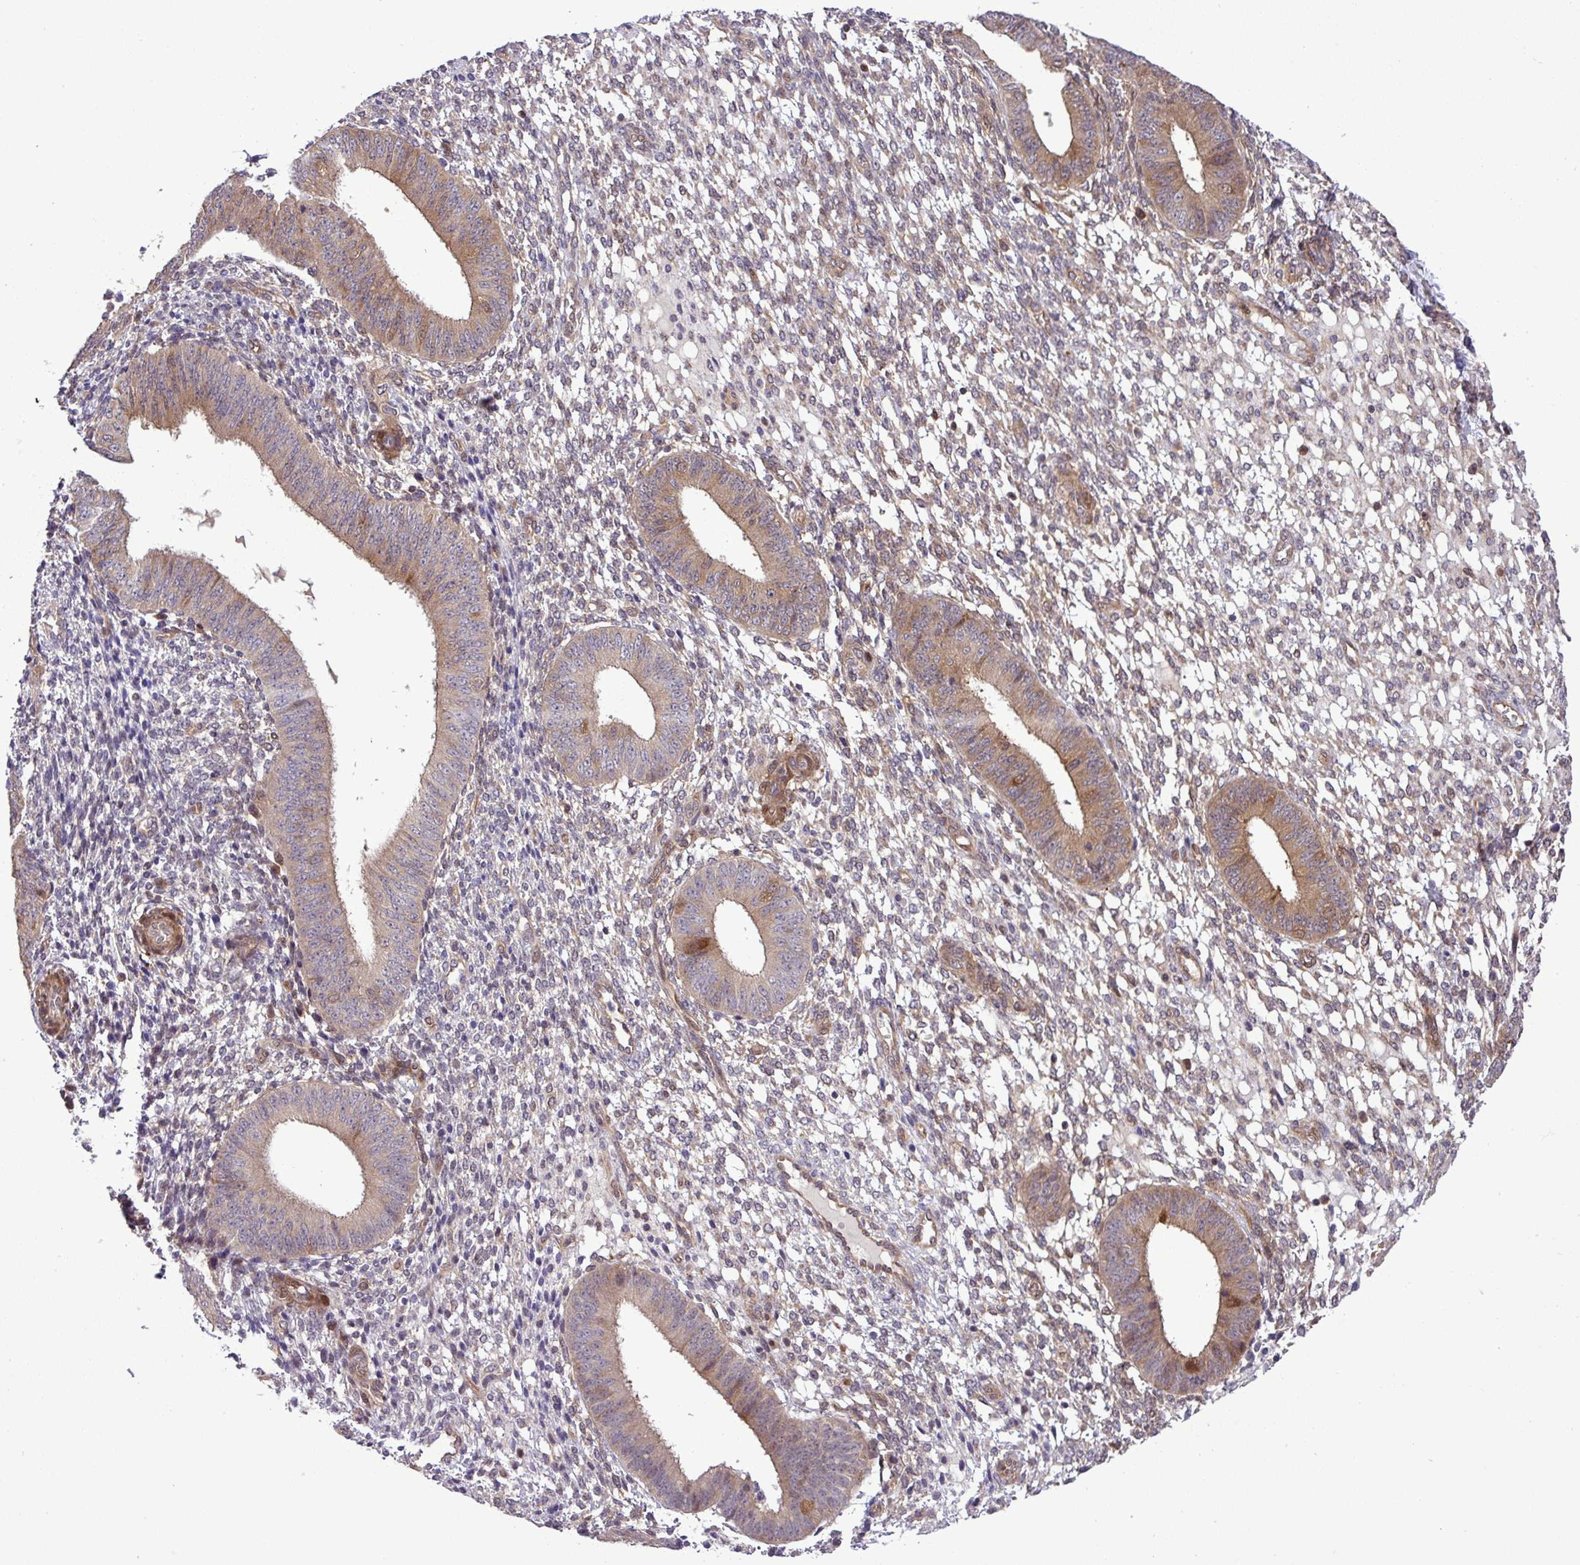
{"staining": {"intensity": "weak", "quantity": "<25%", "location": "cytoplasmic/membranous"}, "tissue": "endometrium", "cell_type": "Cells in endometrial stroma", "image_type": "normal", "snomed": [{"axis": "morphology", "description": "Normal tissue, NOS"}, {"axis": "topography", "description": "Endometrium"}], "caption": "High magnification brightfield microscopy of normal endometrium stained with DAB (3,3'-diaminobenzidine) (brown) and counterstained with hematoxylin (blue): cells in endometrial stroma show no significant staining.", "gene": "CARHSP1", "patient": {"sex": "female", "age": 49}}